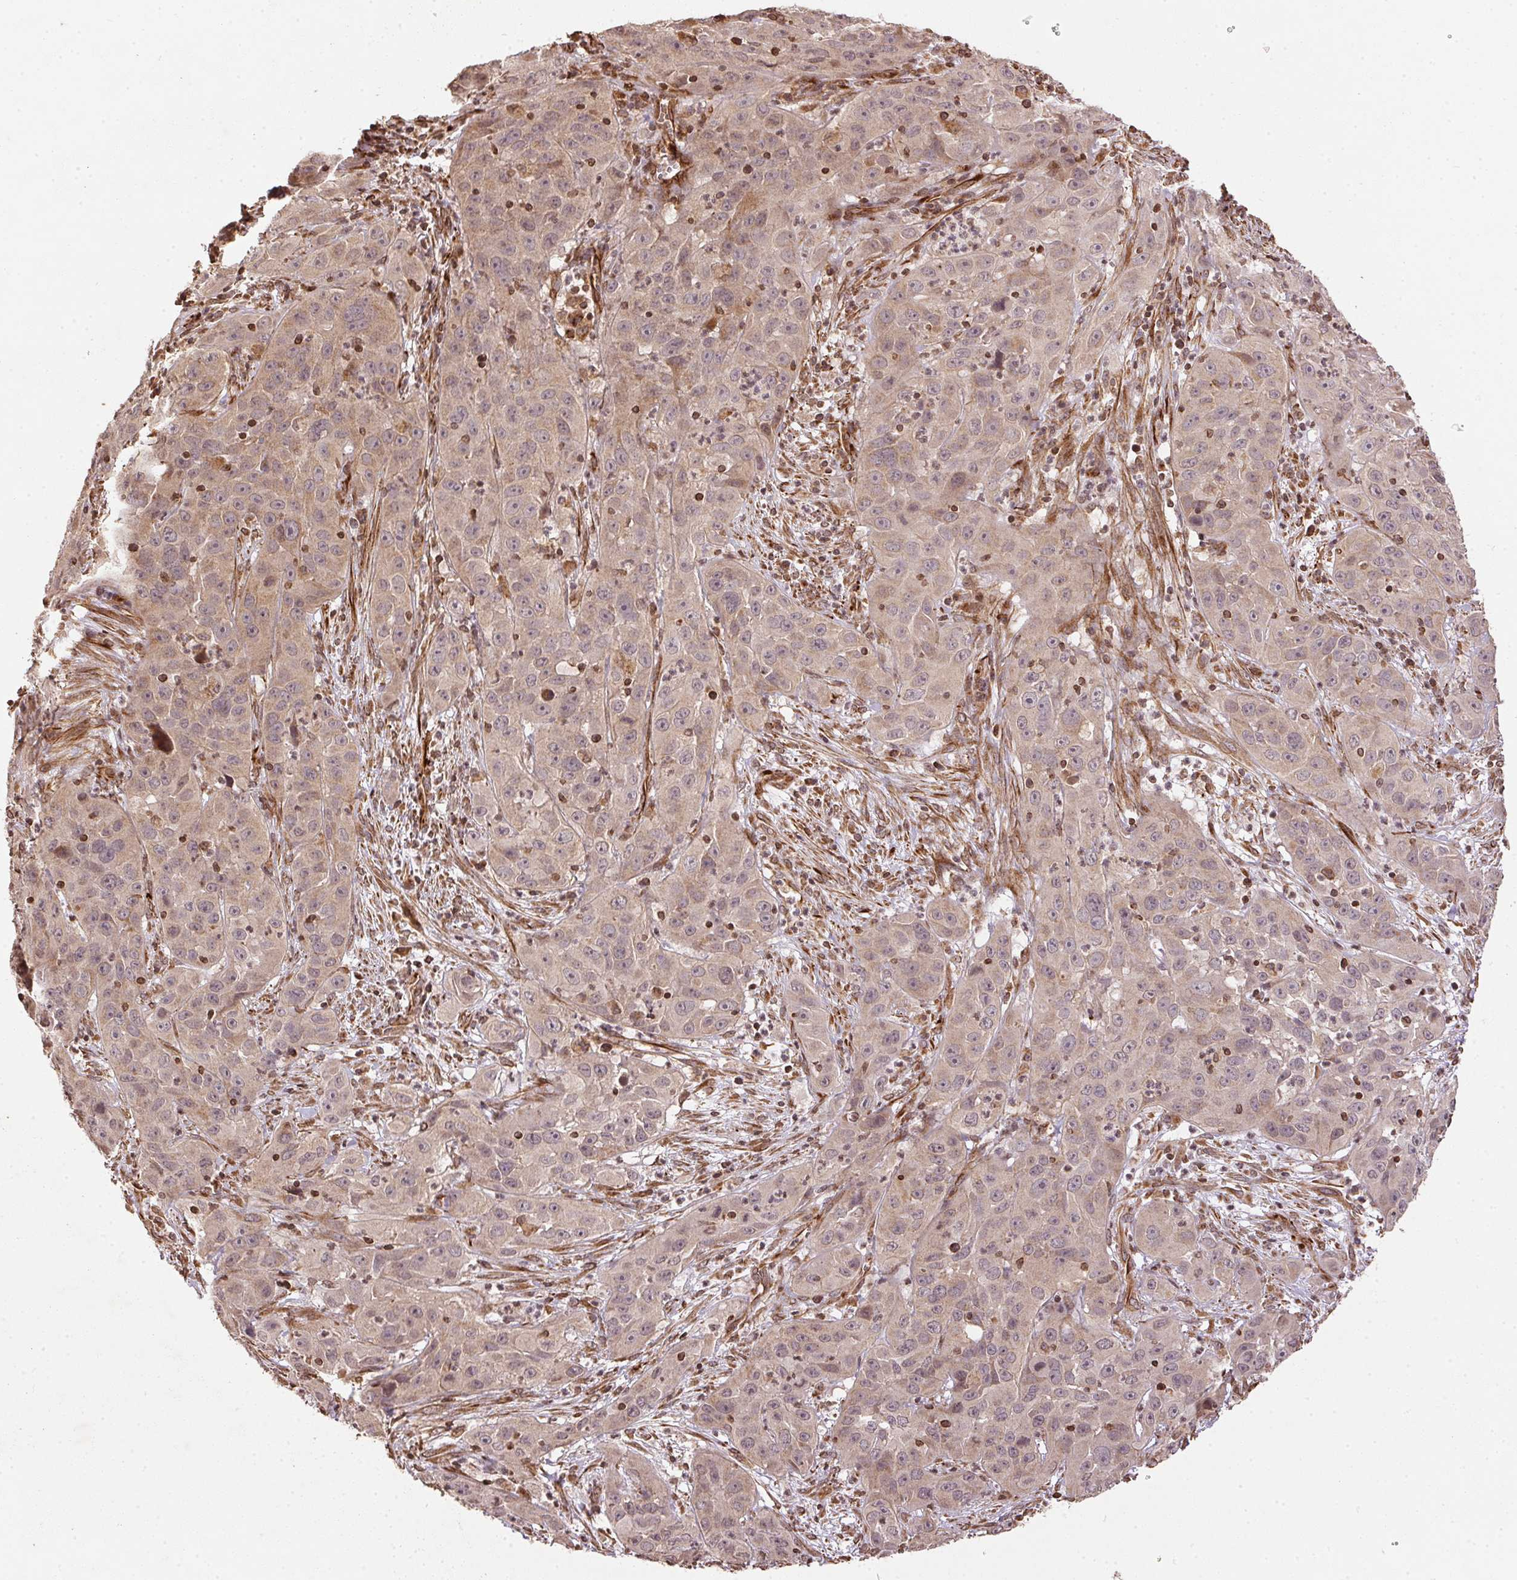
{"staining": {"intensity": "weak", "quantity": ">75%", "location": "cytoplasmic/membranous"}, "tissue": "cervical cancer", "cell_type": "Tumor cells", "image_type": "cancer", "snomed": [{"axis": "morphology", "description": "Squamous cell carcinoma, NOS"}, {"axis": "topography", "description": "Cervix"}], "caption": "Immunohistochemistry of human cervical cancer (squamous cell carcinoma) shows low levels of weak cytoplasmic/membranous positivity in approximately >75% of tumor cells. Nuclei are stained in blue.", "gene": "SPRED2", "patient": {"sex": "female", "age": 32}}